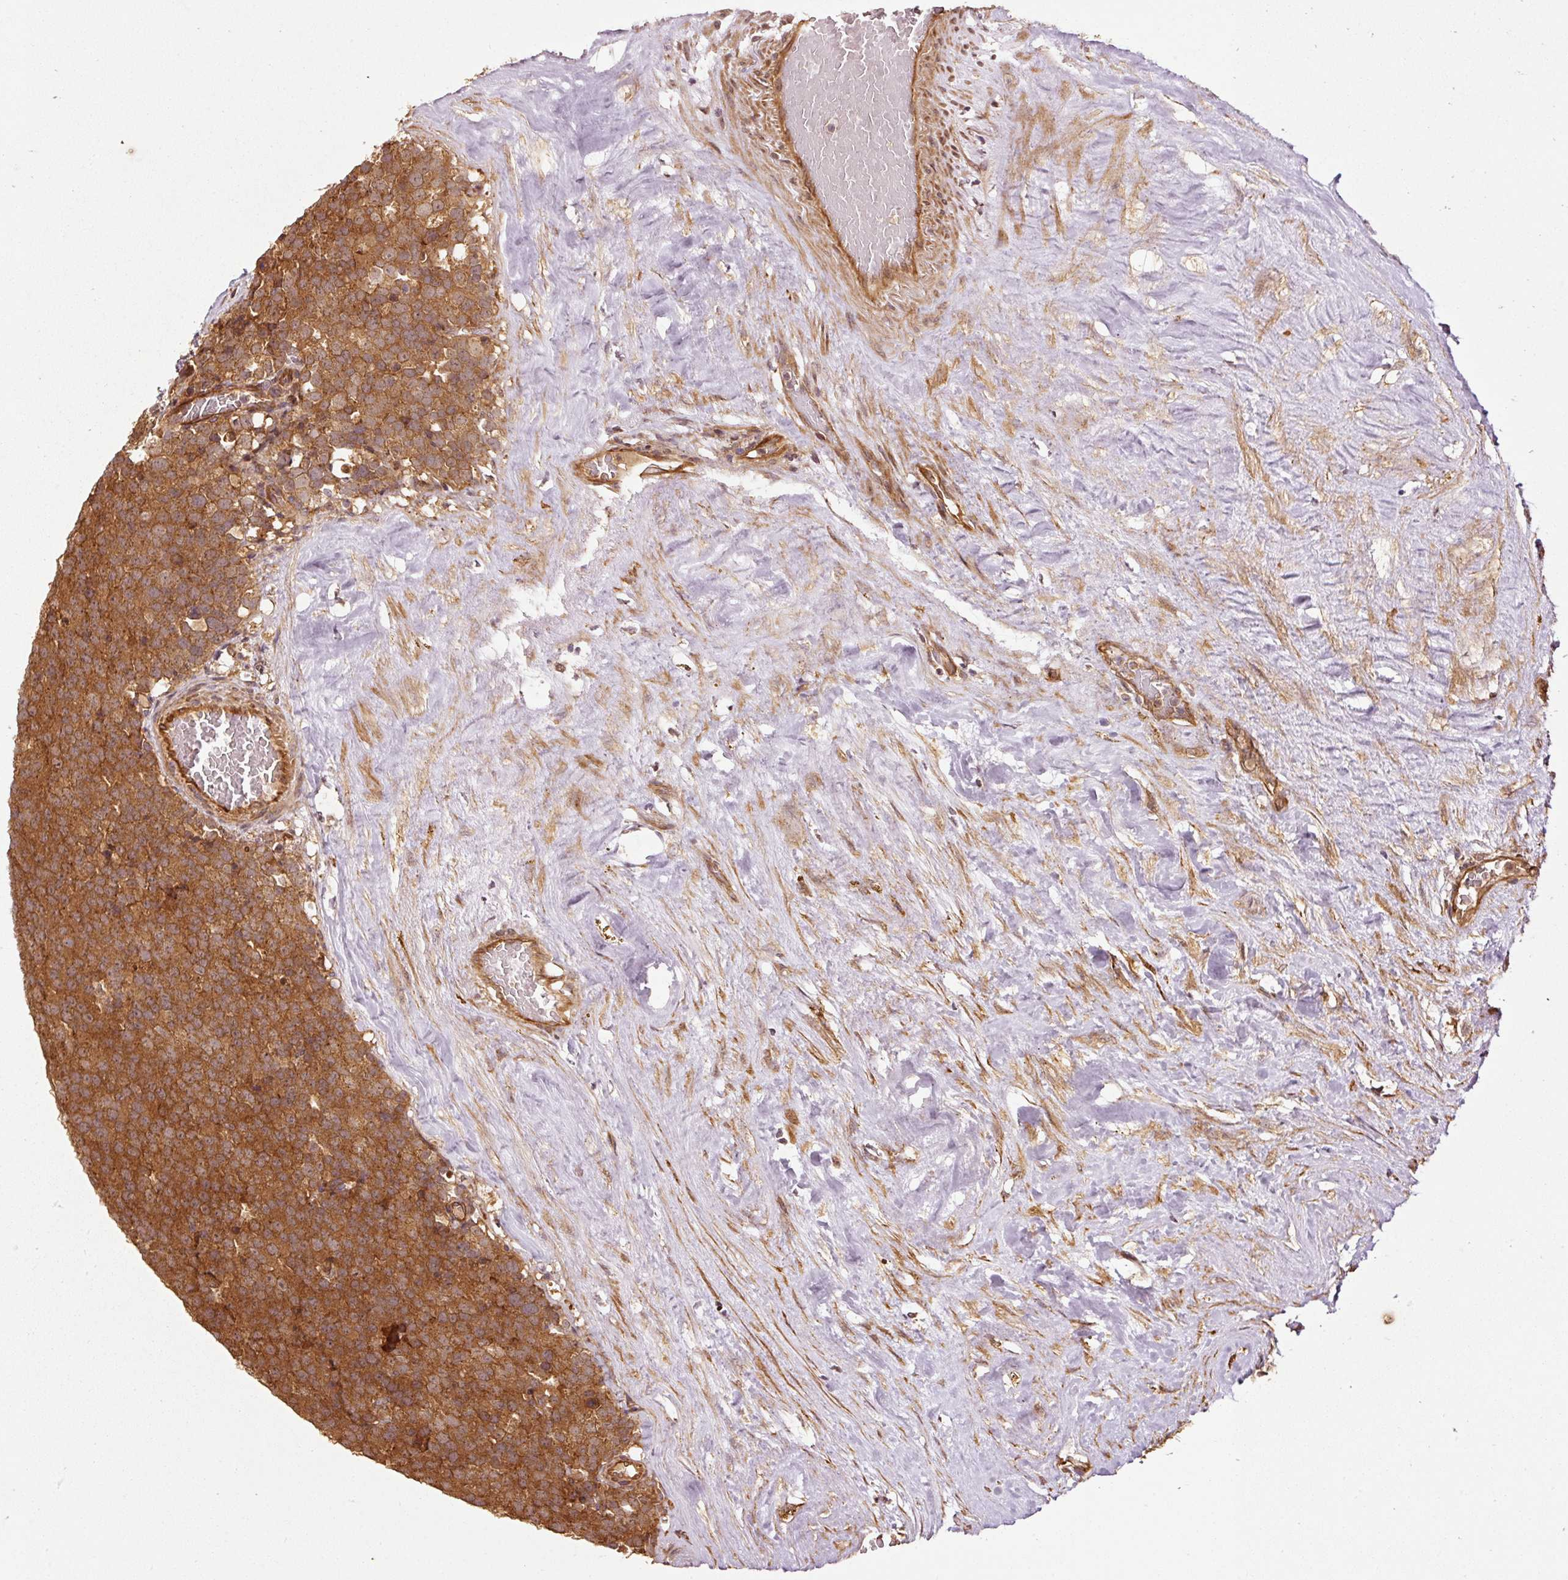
{"staining": {"intensity": "strong", "quantity": ">75%", "location": "cytoplasmic/membranous"}, "tissue": "testis cancer", "cell_type": "Tumor cells", "image_type": "cancer", "snomed": [{"axis": "morphology", "description": "Seminoma, NOS"}, {"axis": "topography", "description": "Testis"}], "caption": "Immunohistochemical staining of human testis cancer exhibits strong cytoplasmic/membranous protein staining in approximately >75% of tumor cells.", "gene": "OXER1", "patient": {"sex": "male", "age": 71}}